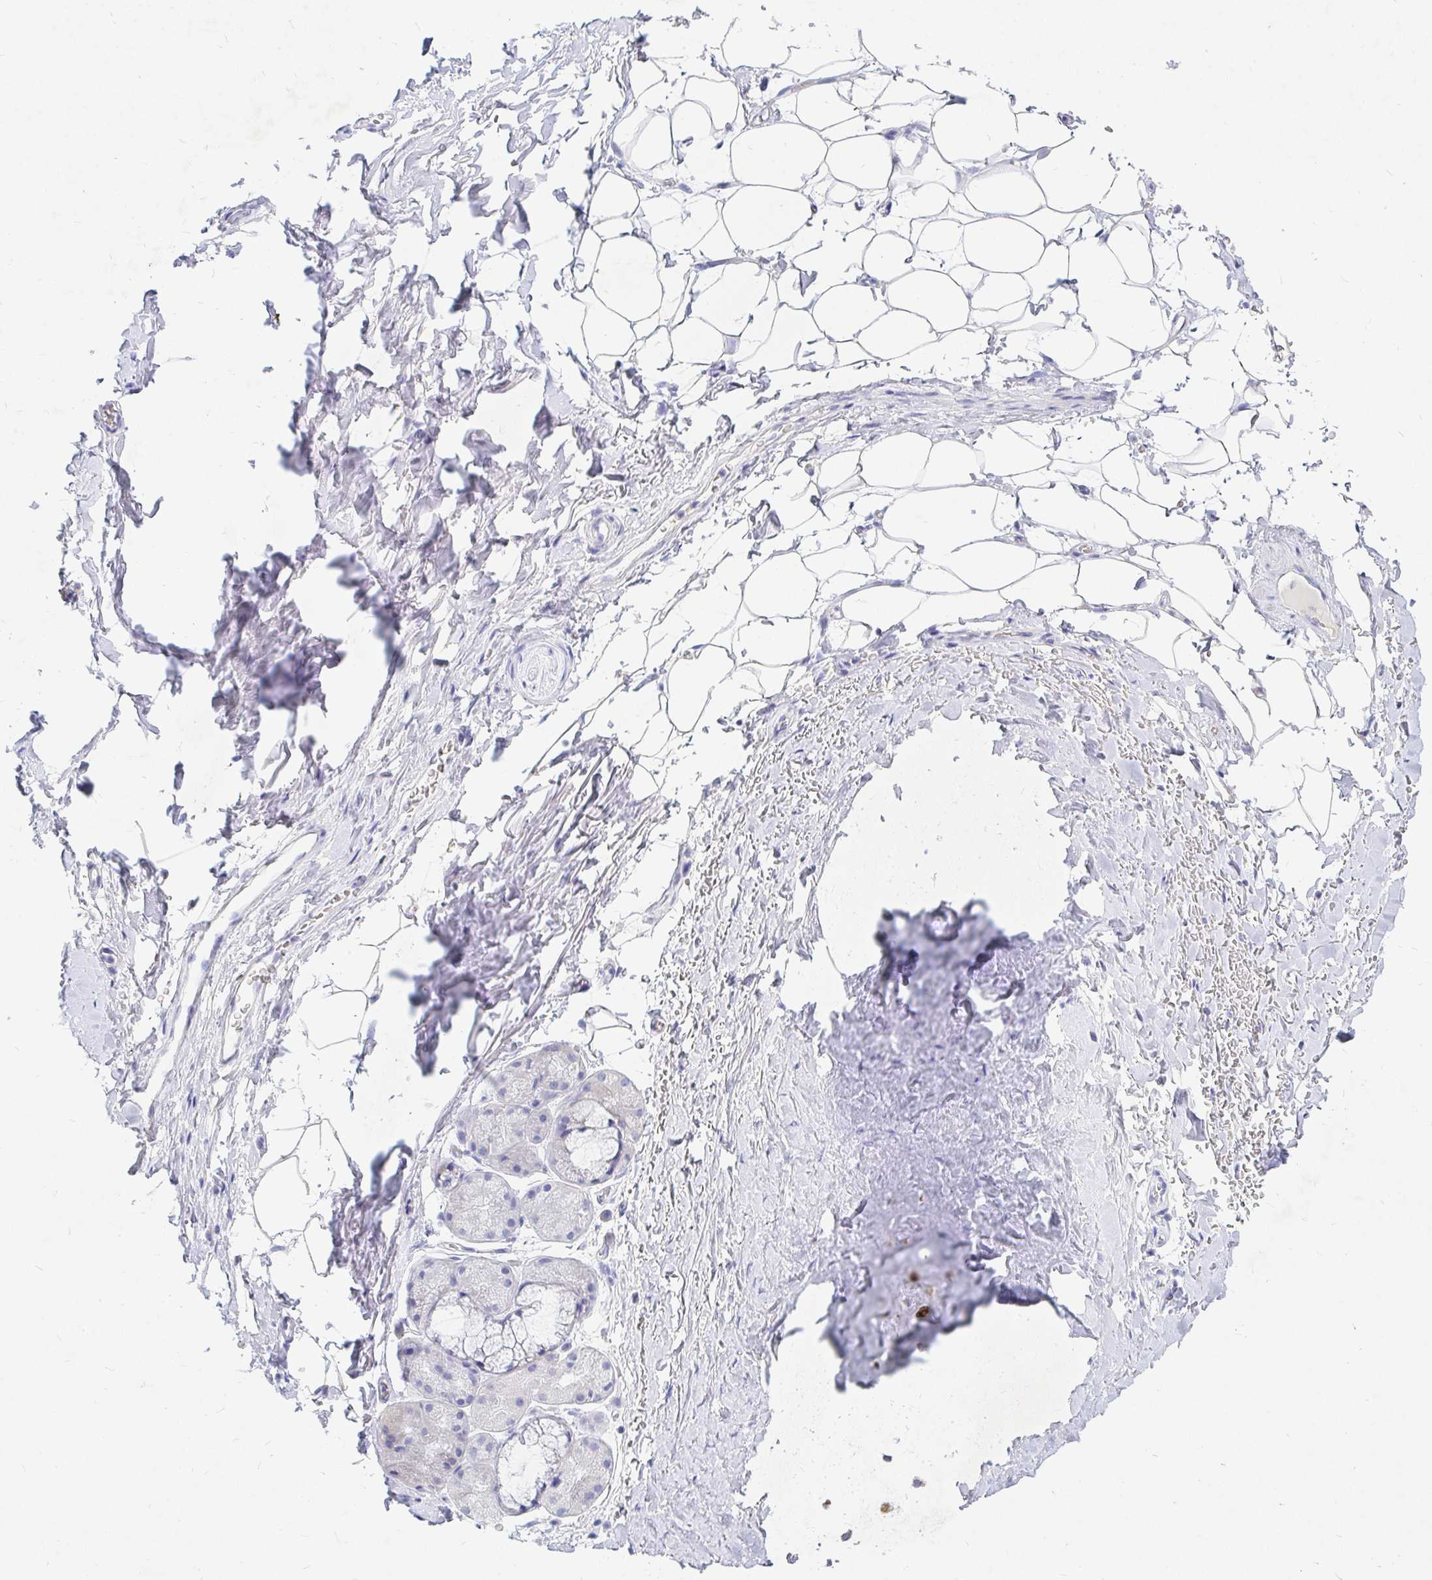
{"staining": {"intensity": "negative", "quantity": "none", "location": "none"}, "tissue": "adipose tissue", "cell_type": "Adipocytes", "image_type": "normal", "snomed": [{"axis": "morphology", "description": "Normal tissue, NOS"}, {"axis": "topography", "description": "Lymph node"}, {"axis": "topography", "description": "Cartilage tissue"}, {"axis": "topography", "description": "Bronchus"}], "caption": "A histopathology image of adipose tissue stained for a protein displays no brown staining in adipocytes. (Immunohistochemistry (ihc), brightfield microscopy, high magnification).", "gene": "NR2E1", "patient": {"sex": "female", "age": 70}}